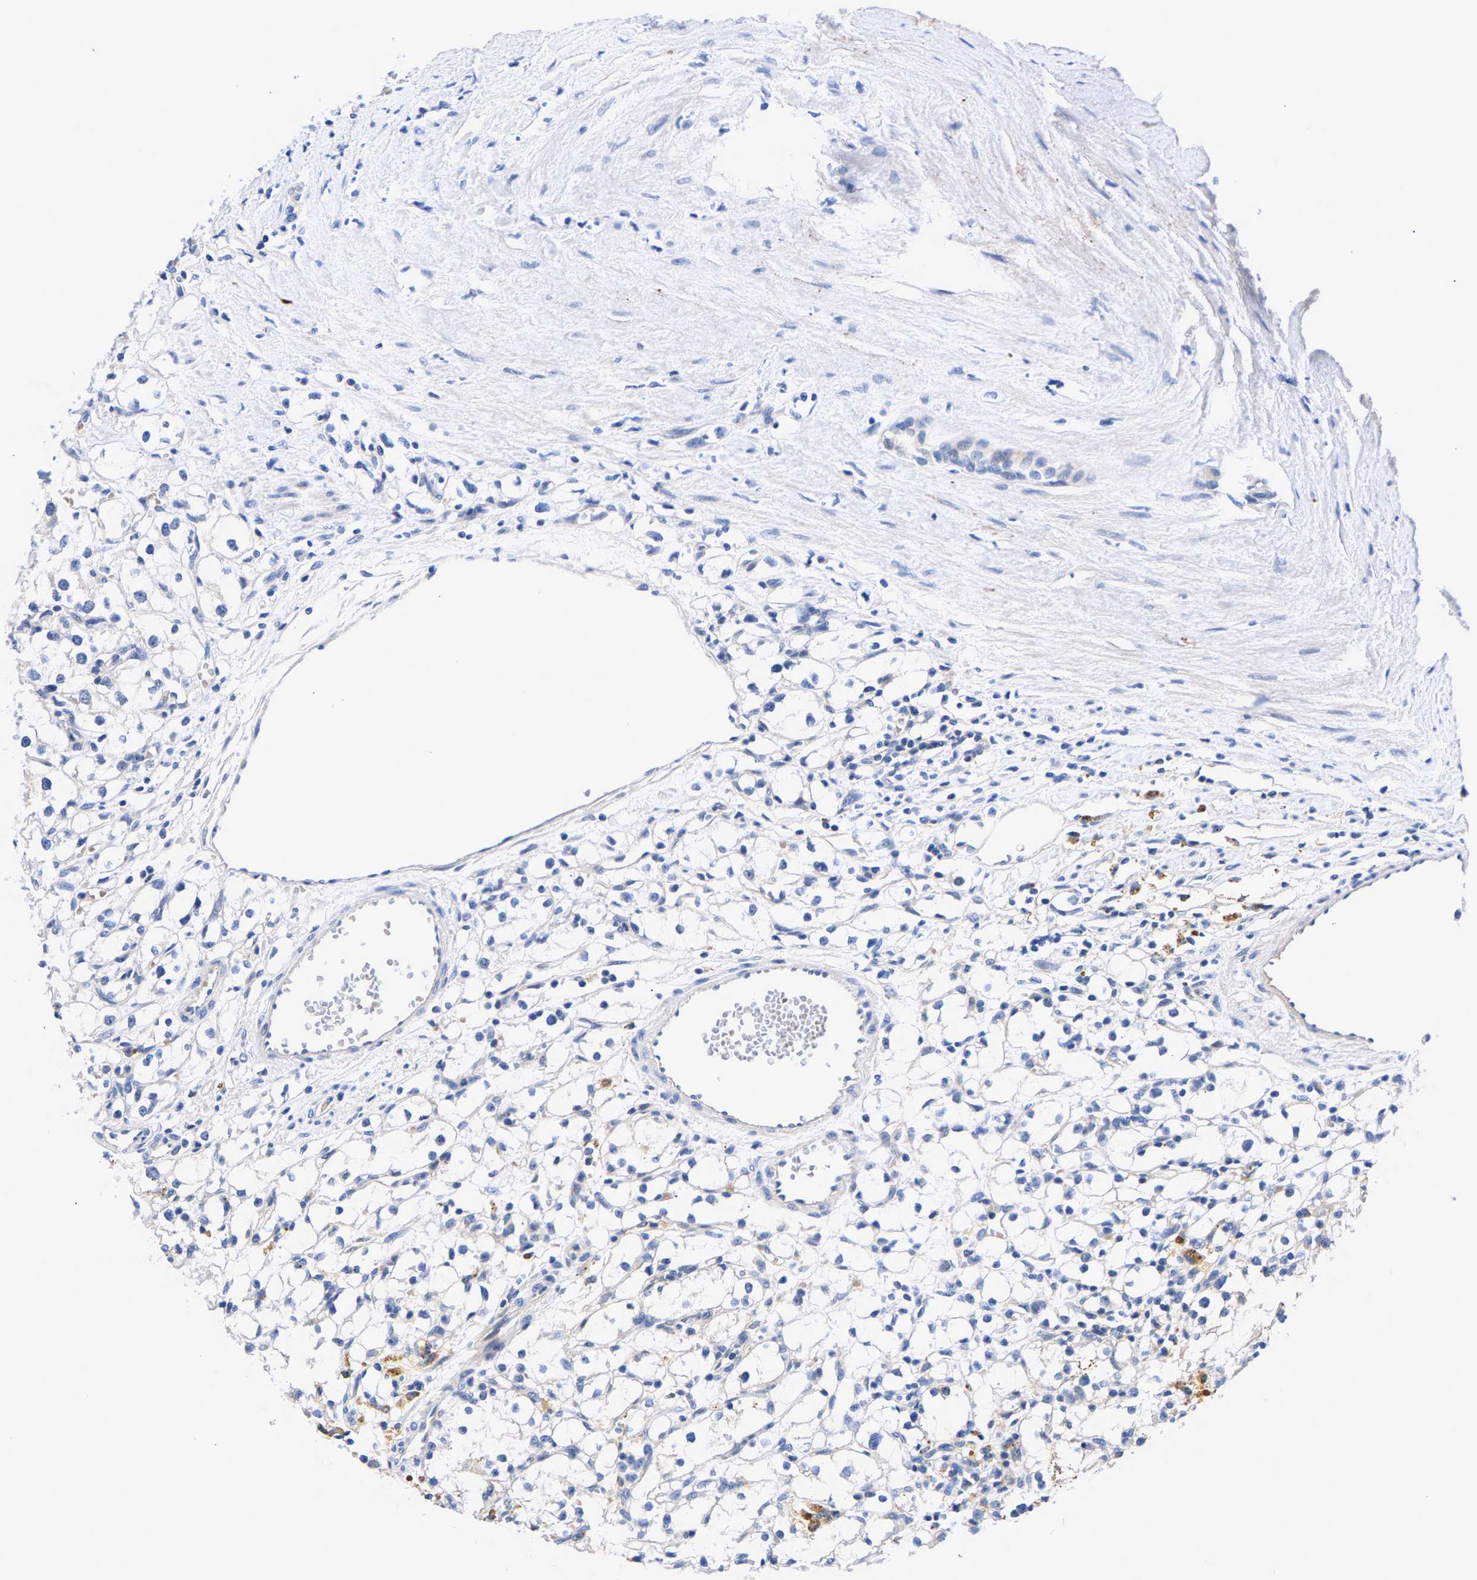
{"staining": {"intensity": "negative", "quantity": "none", "location": "none"}, "tissue": "renal cancer", "cell_type": "Tumor cells", "image_type": "cancer", "snomed": [{"axis": "morphology", "description": "Adenocarcinoma, NOS"}, {"axis": "topography", "description": "Kidney"}], "caption": "A photomicrograph of renal adenocarcinoma stained for a protein shows no brown staining in tumor cells. (Immunohistochemistry (ihc), brightfield microscopy, high magnification).", "gene": "P2RY4", "patient": {"sex": "male", "age": 56}}